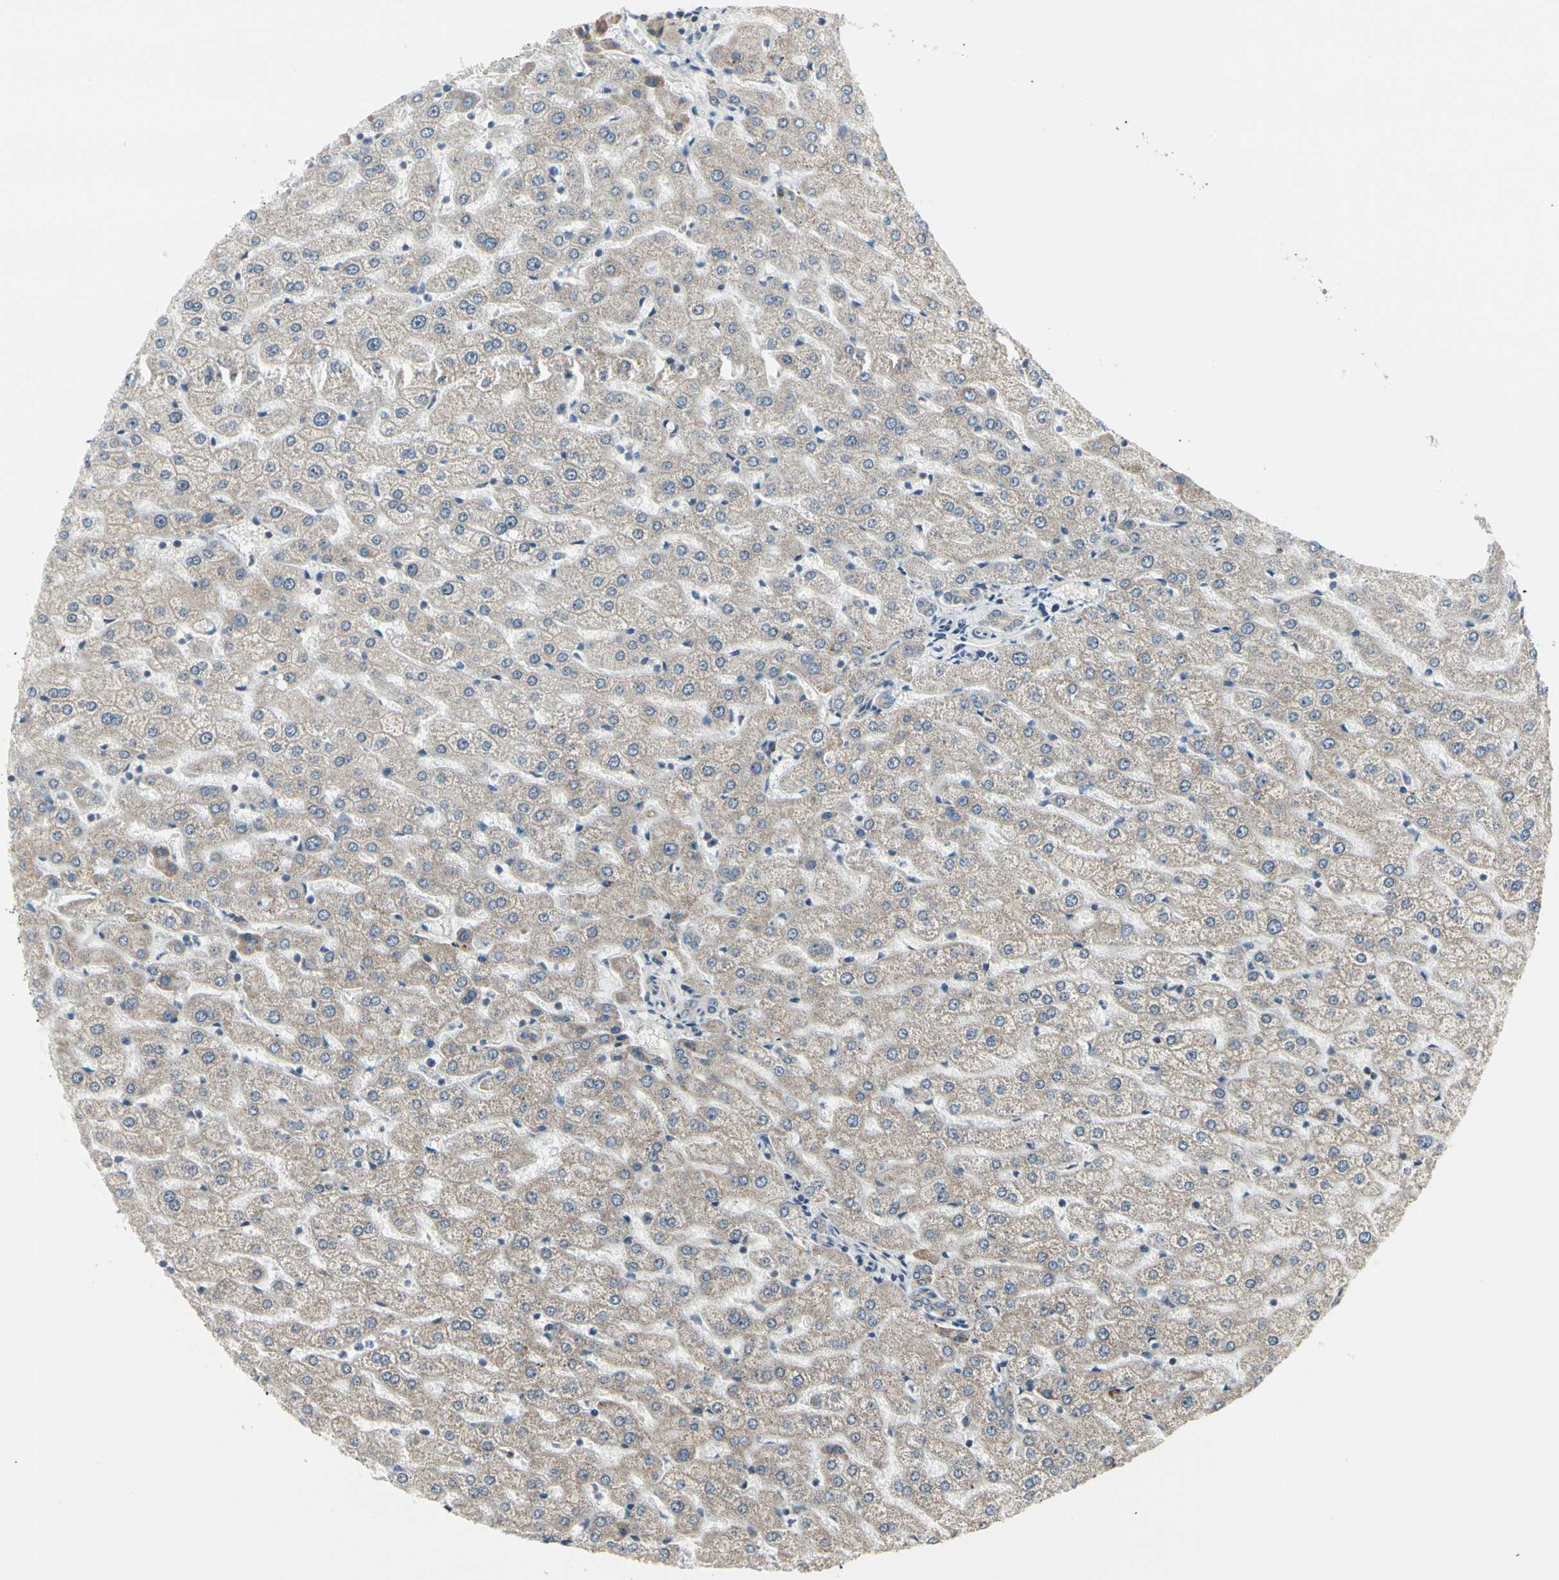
{"staining": {"intensity": "moderate", "quantity": ">75%", "location": "cytoplasmic/membranous"}, "tissue": "liver", "cell_type": "Cholangiocytes", "image_type": "normal", "snomed": [{"axis": "morphology", "description": "Normal tissue, NOS"}, {"axis": "morphology", "description": "Fibrosis, NOS"}, {"axis": "topography", "description": "Liver"}], "caption": "Brown immunohistochemical staining in normal liver exhibits moderate cytoplasmic/membranous staining in about >75% of cholangiocytes. (IHC, brightfield microscopy, high magnification).", "gene": "ANKS6", "patient": {"sex": "female", "age": 29}}